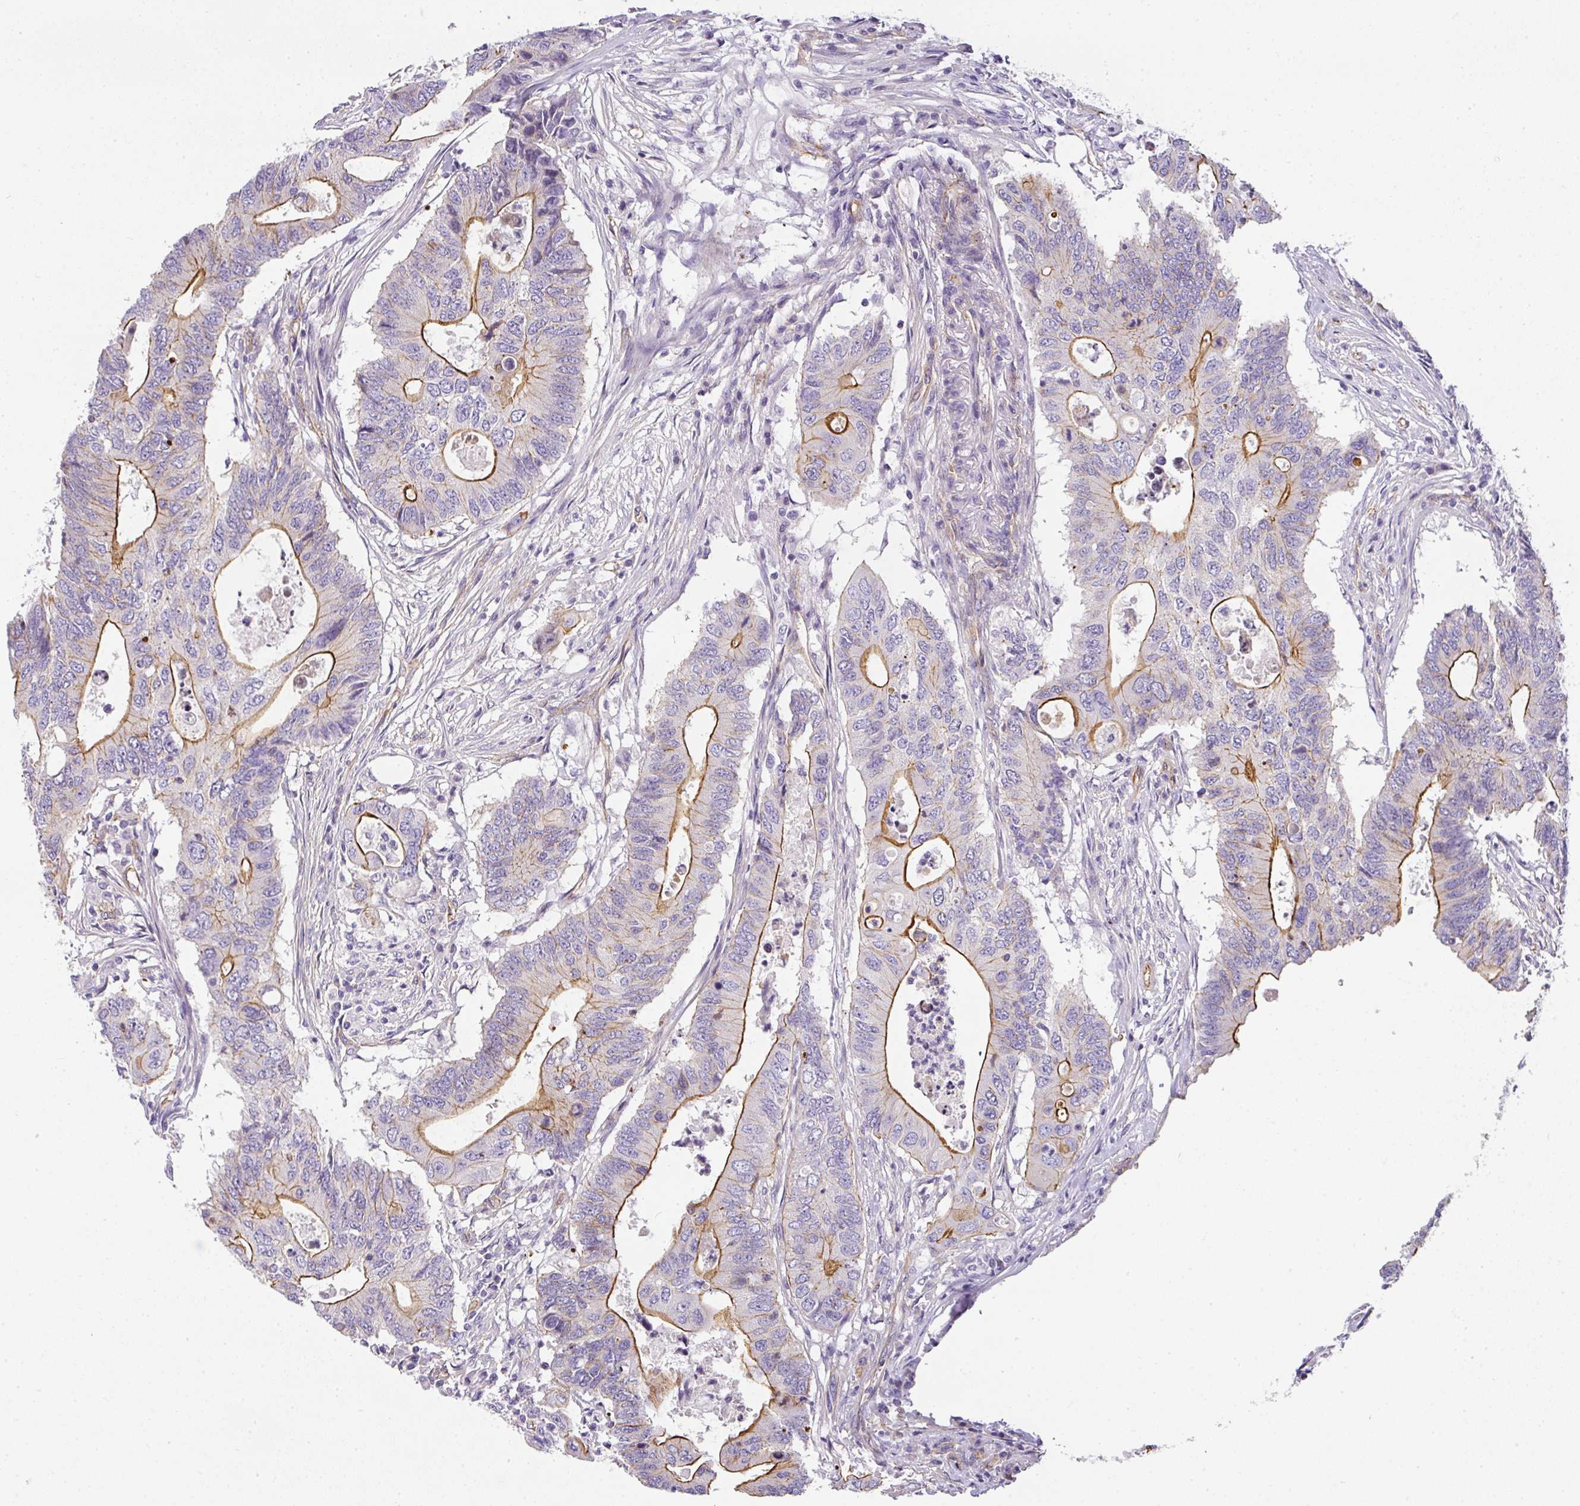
{"staining": {"intensity": "moderate", "quantity": "25%-75%", "location": "cytoplasmic/membranous"}, "tissue": "colorectal cancer", "cell_type": "Tumor cells", "image_type": "cancer", "snomed": [{"axis": "morphology", "description": "Adenocarcinoma, NOS"}, {"axis": "topography", "description": "Colon"}], "caption": "Immunohistochemistry (IHC) (DAB (3,3'-diaminobenzidine)) staining of colorectal cancer demonstrates moderate cytoplasmic/membranous protein staining in approximately 25%-75% of tumor cells.", "gene": "OR11H4", "patient": {"sex": "male", "age": 71}}